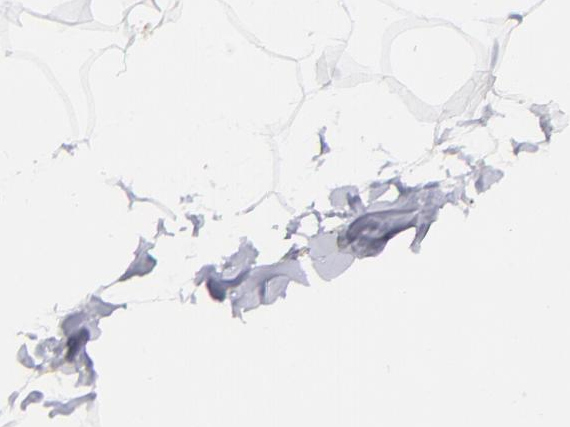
{"staining": {"intensity": "negative", "quantity": "none", "location": "none"}, "tissue": "adipose tissue", "cell_type": "Adipocytes", "image_type": "normal", "snomed": [{"axis": "morphology", "description": "Normal tissue, NOS"}, {"axis": "morphology", "description": "Duct carcinoma"}, {"axis": "topography", "description": "Breast"}, {"axis": "topography", "description": "Adipose tissue"}], "caption": "This micrograph is of unremarkable adipose tissue stained with immunohistochemistry to label a protein in brown with the nuclei are counter-stained blue. There is no staining in adipocytes.", "gene": "SNAP25", "patient": {"sex": "female", "age": 37}}